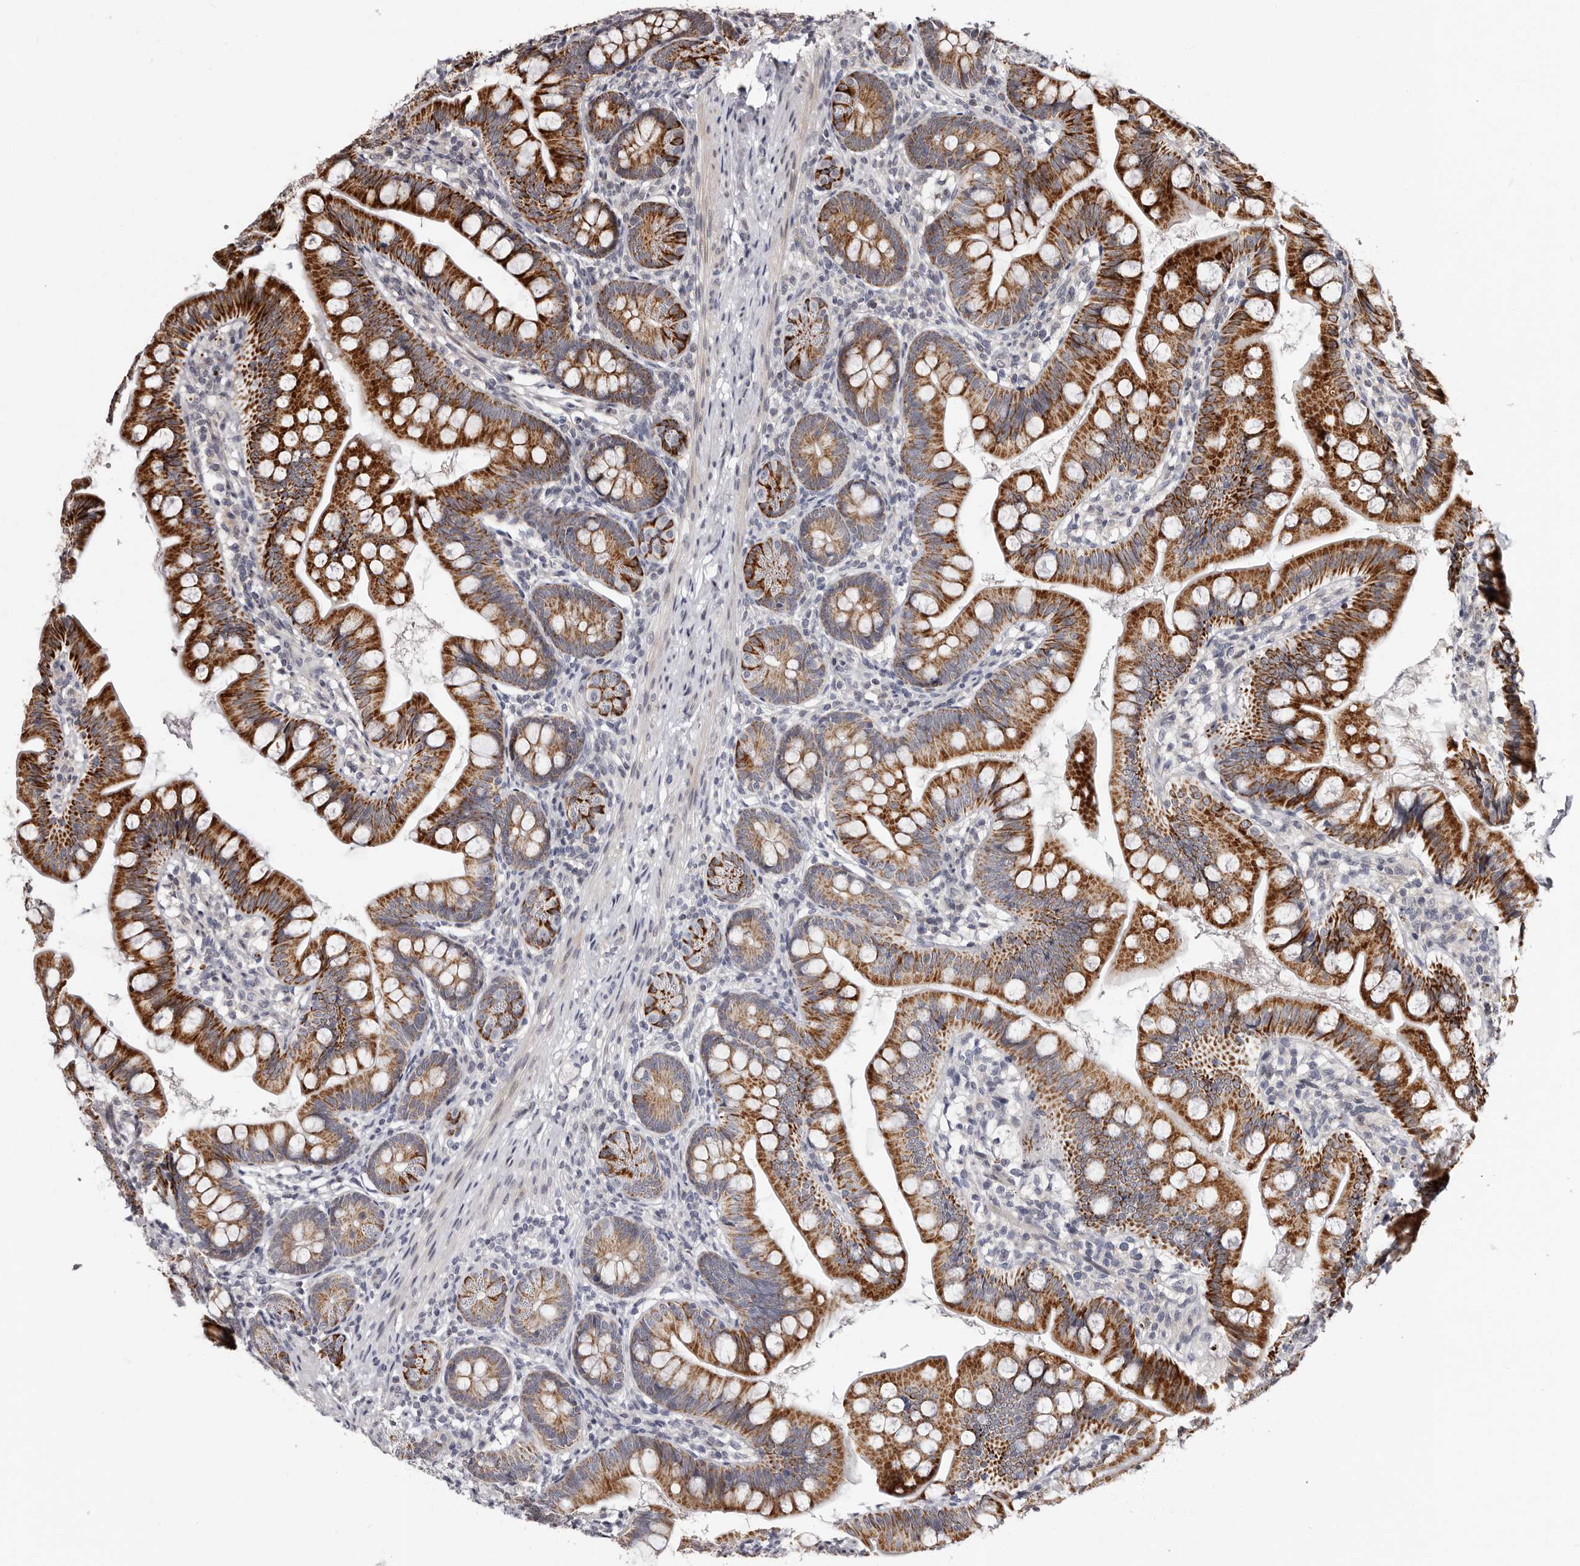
{"staining": {"intensity": "strong", "quantity": ">75%", "location": "cytoplasmic/membranous"}, "tissue": "small intestine", "cell_type": "Glandular cells", "image_type": "normal", "snomed": [{"axis": "morphology", "description": "Normal tissue, NOS"}, {"axis": "topography", "description": "Small intestine"}], "caption": "Human small intestine stained with a brown dye demonstrates strong cytoplasmic/membranous positive expression in approximately >75% of glandular cells.", "gene": "PHF20L1", "patient": {"sex": "male", "age": 7}}